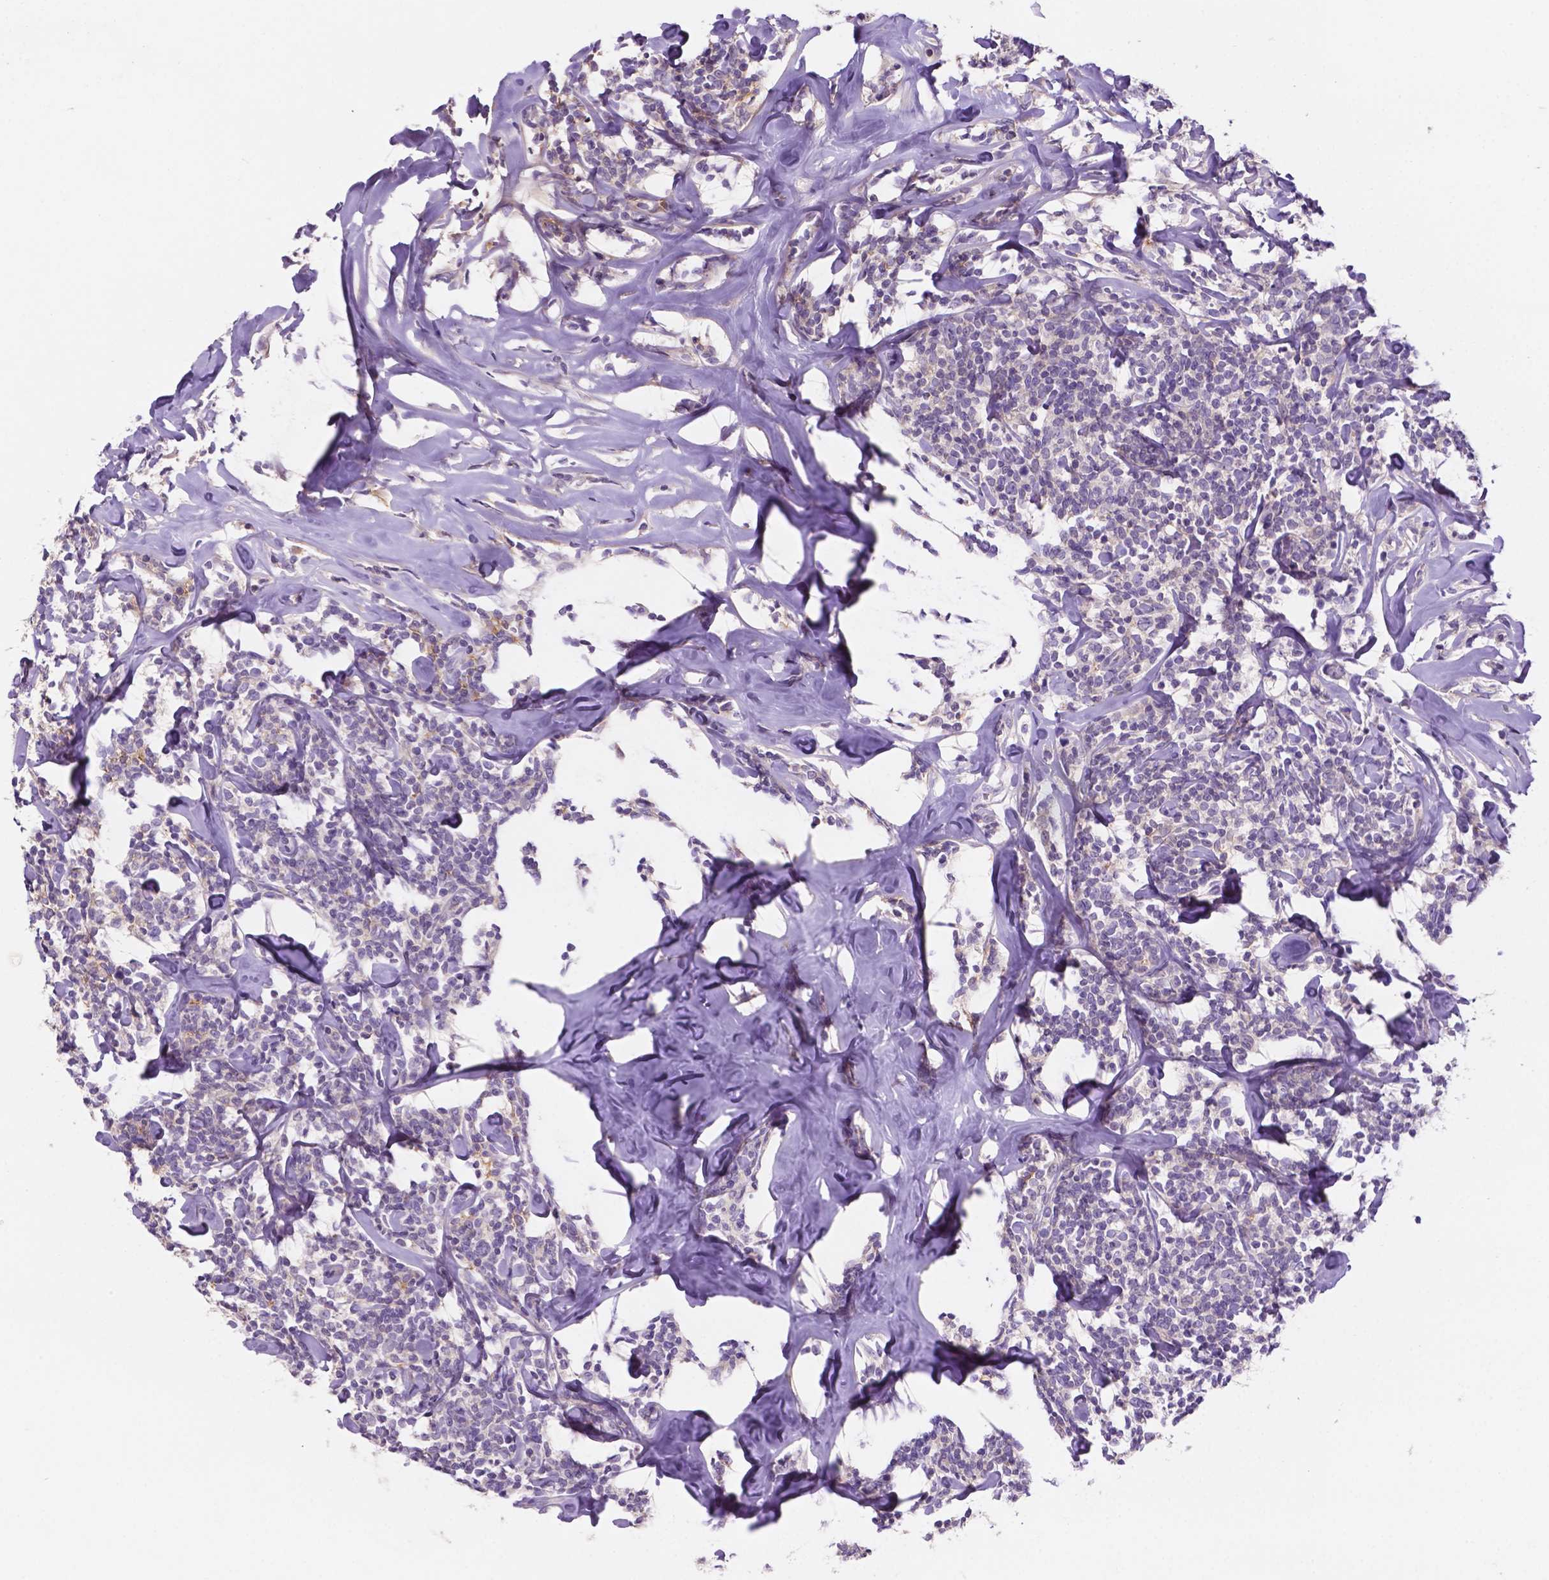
{"staining": {"intensity": "negative", "quantity": "none", "location": "none"}, "tissue": "lymphoma", "cell_type": "Tumor cells", "image_type": "cancer", "snomed": [{"axis": "morphology", "description": "Malignant lymphoma, non-Hodgkin's type, Low grade"}, {"axis": "topography", "description": "Lymph node"}], "caption": "High power microscopy histopathology image of an immunohistochemistry (IHC) histopathology image of low-grade malignant lymphoma, non-Hodgkin's type, revealing no significant expression in tumor cells.", "gene": "MKRN2OS", "patient": {"sex": "female", "age": 56}}